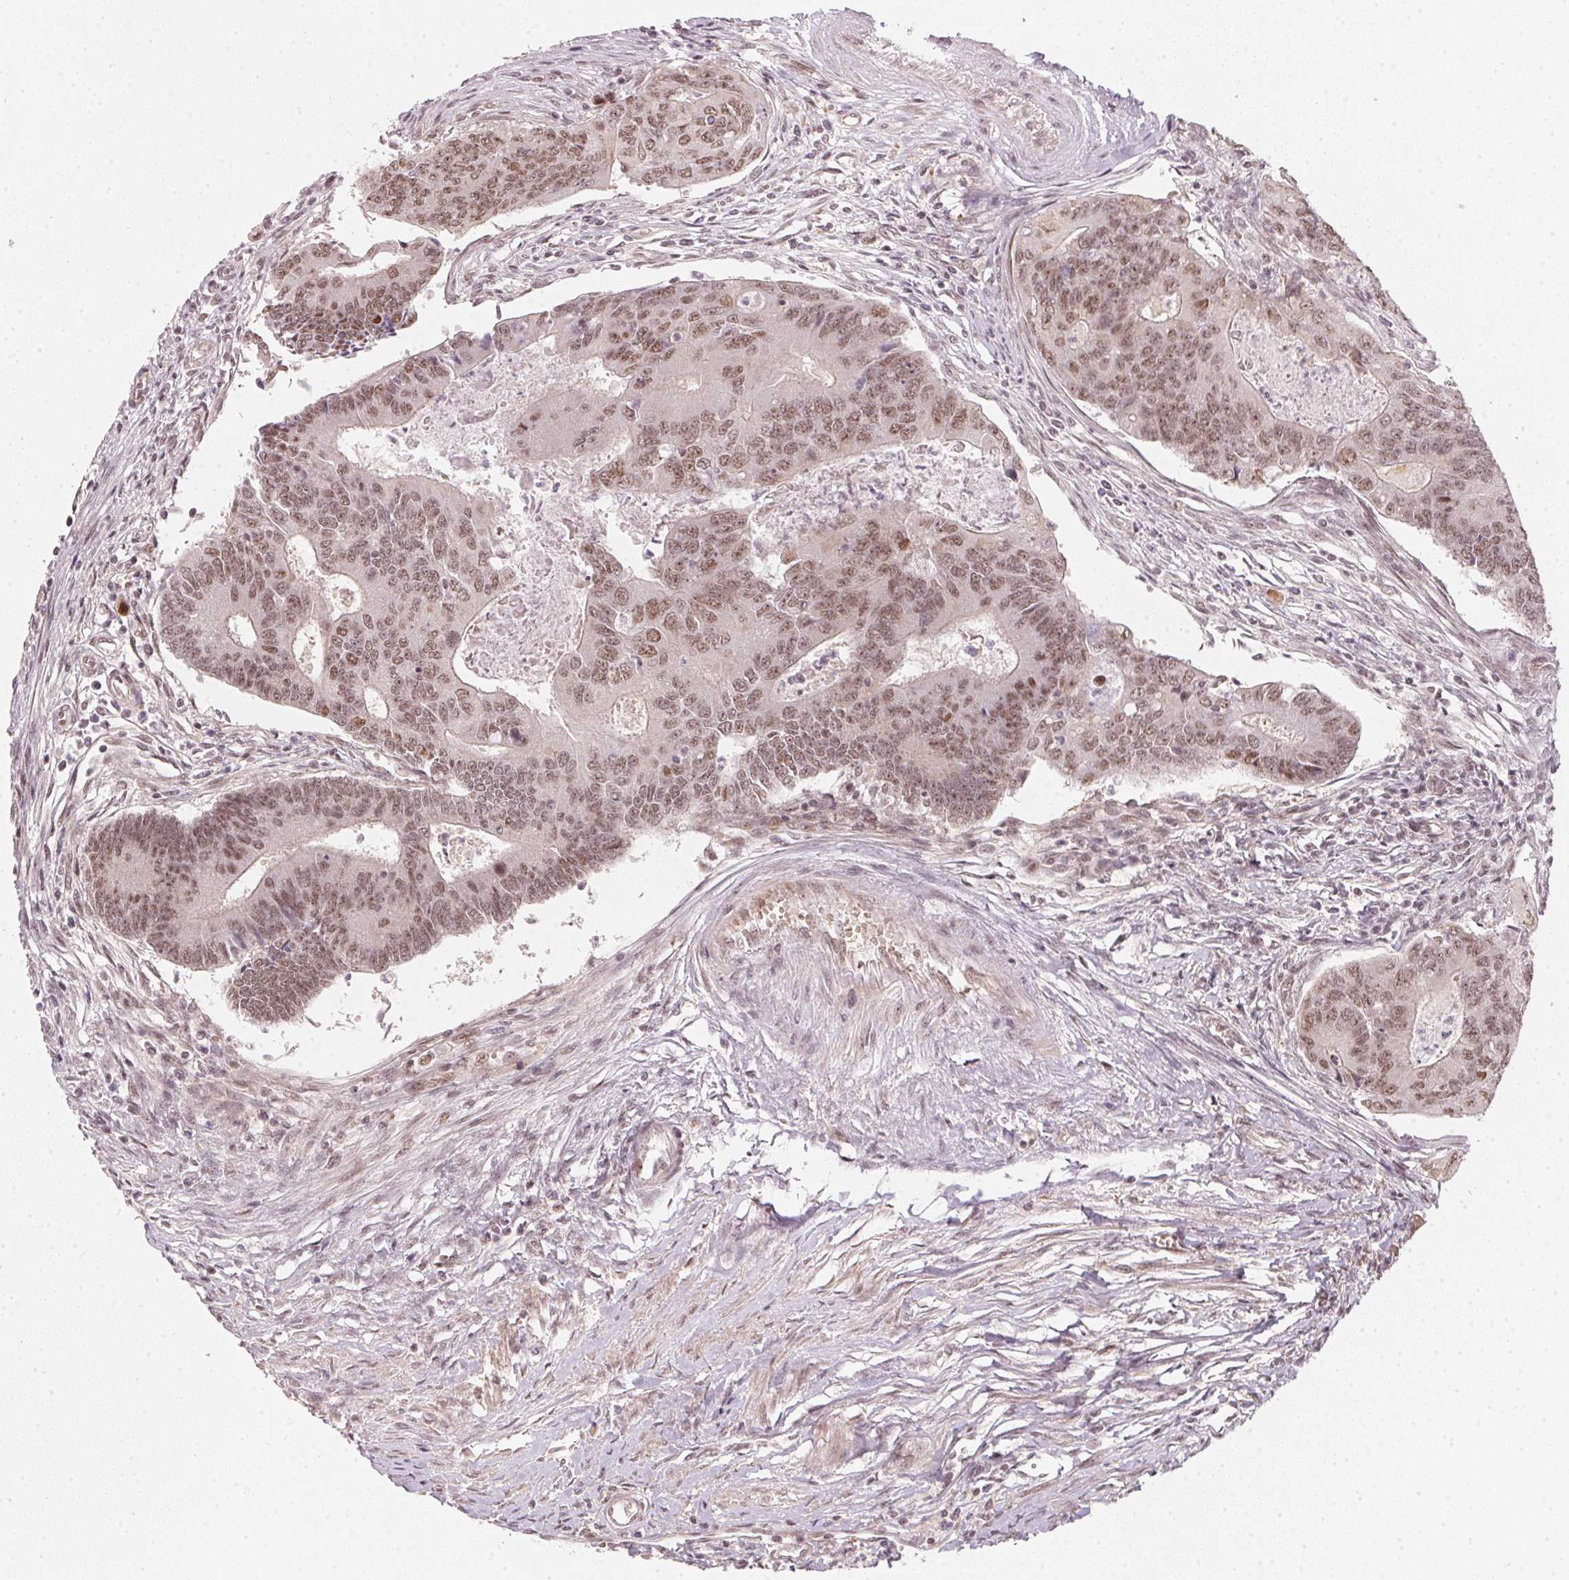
{"staining": {"intensity": "moderate", "quantity": ">75%", "location": "nuclear"}, "tissue": "colorectal cancer", "cell_type": "Tumor cells", "image_type": "cancer", "snomed": [{"axis": "morphology", "description": "Adenocarcinoma, NOS"}, {"axis": "topography", "description": "Colon"}], "caption": "IHC staining of colorectal cancer, which displays medium levels of moderate nuclear expression in about >75% of tumor cells indicating moderate nuclear protein positivity. The staining was performed using DAB (3,3'-diaminobenzidine) (brown) for protein detection and nuclei were counterstained in hematoxylin (blue).", "gene": "KAT6A", "patient": {"sex": "female", "age": 67}}